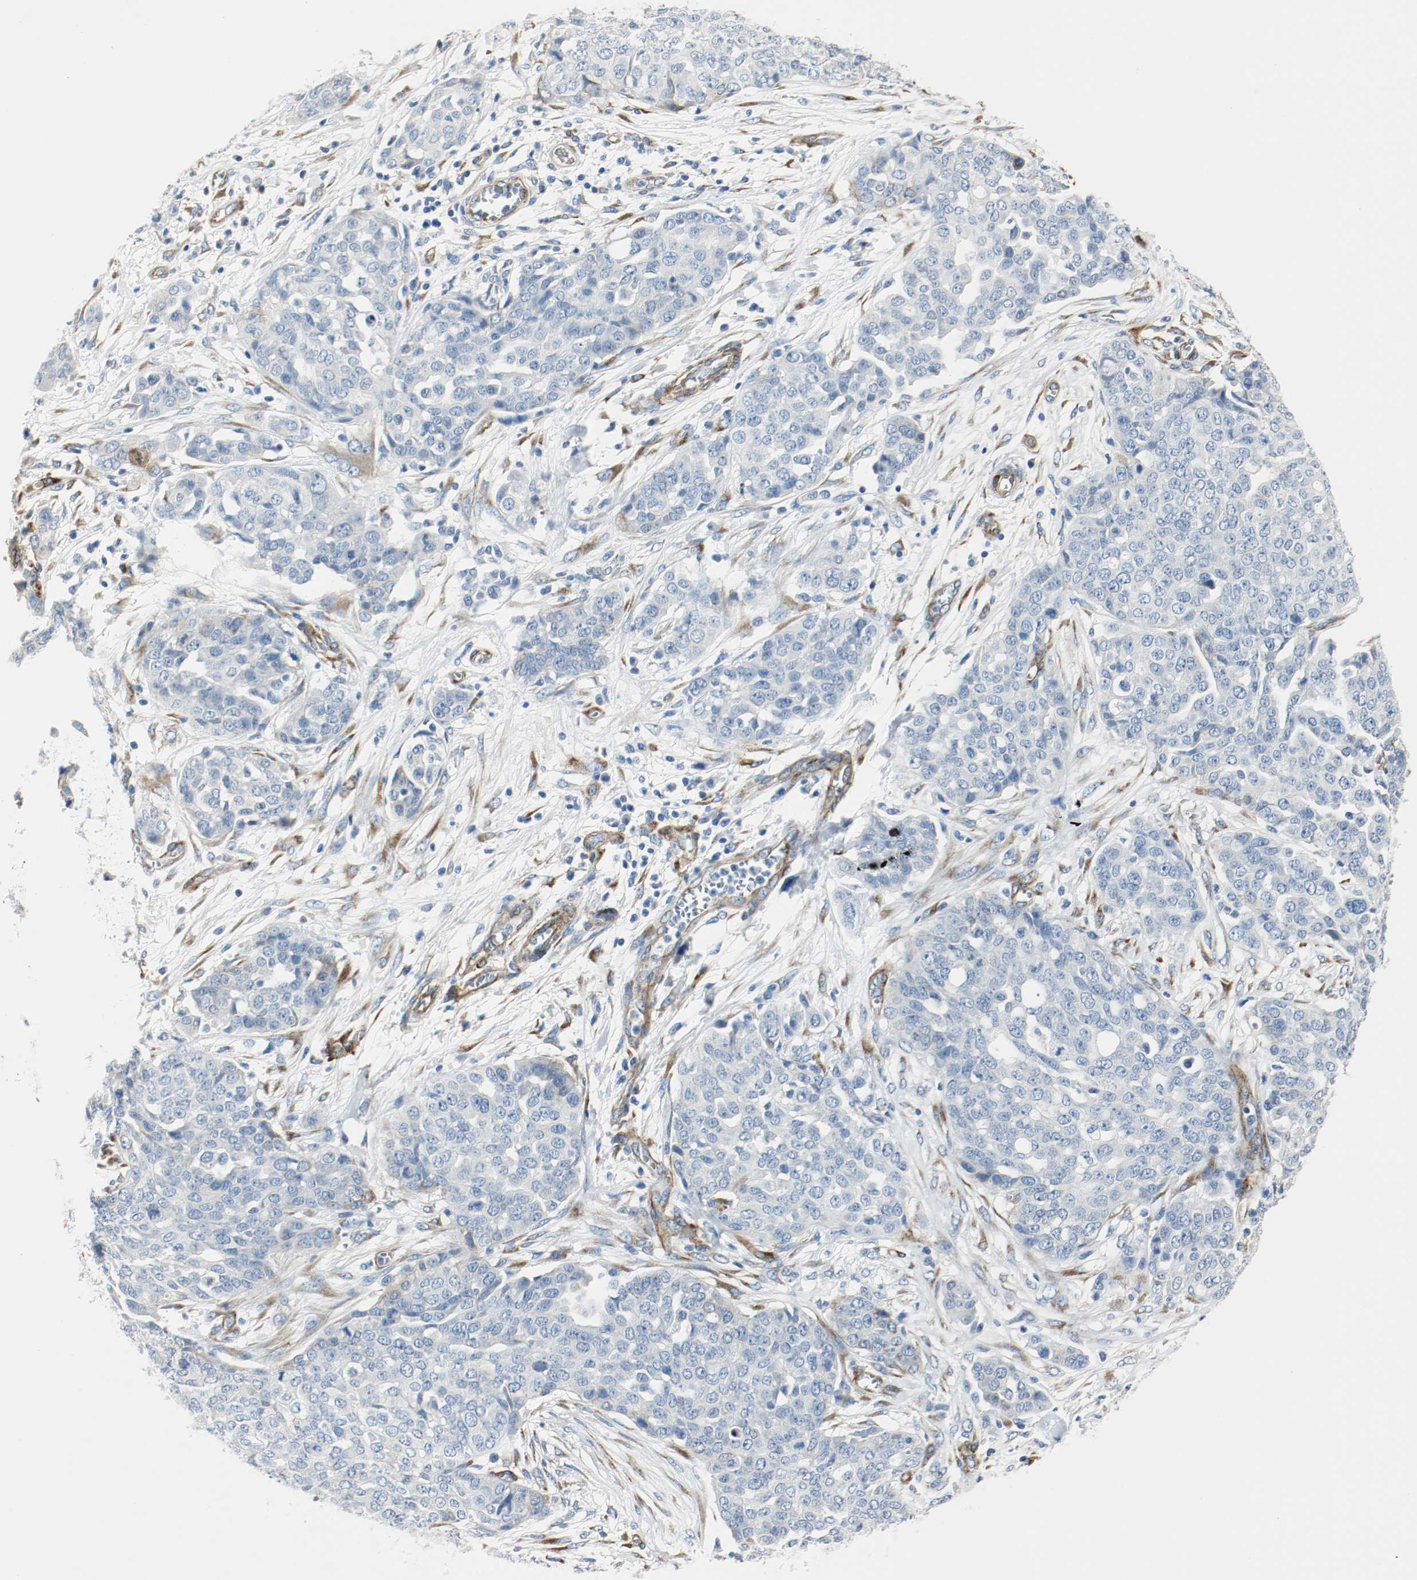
{"staining": {"intensity": "negative", "quantity": "none", "location": "none"}, "tissue": "ovarian cancer", "cell_type": "Tumor cells", "image_type": "cancer", "snomed": [{"axis": "morphology", "description": "Cystadenocarcinoma, serous, NOS"}, {"axis": "topography", "description": "Soft tissue"}, {"axis": "topography", "description": "Ovary"}], "caption": "IHC image of neoplastic tissue: ovarian cancer stained with DAB exhibits no significant protein expression in tumor cells.", "gene": "LAMB1", "patient": {"sex": "female", "age": 57}}